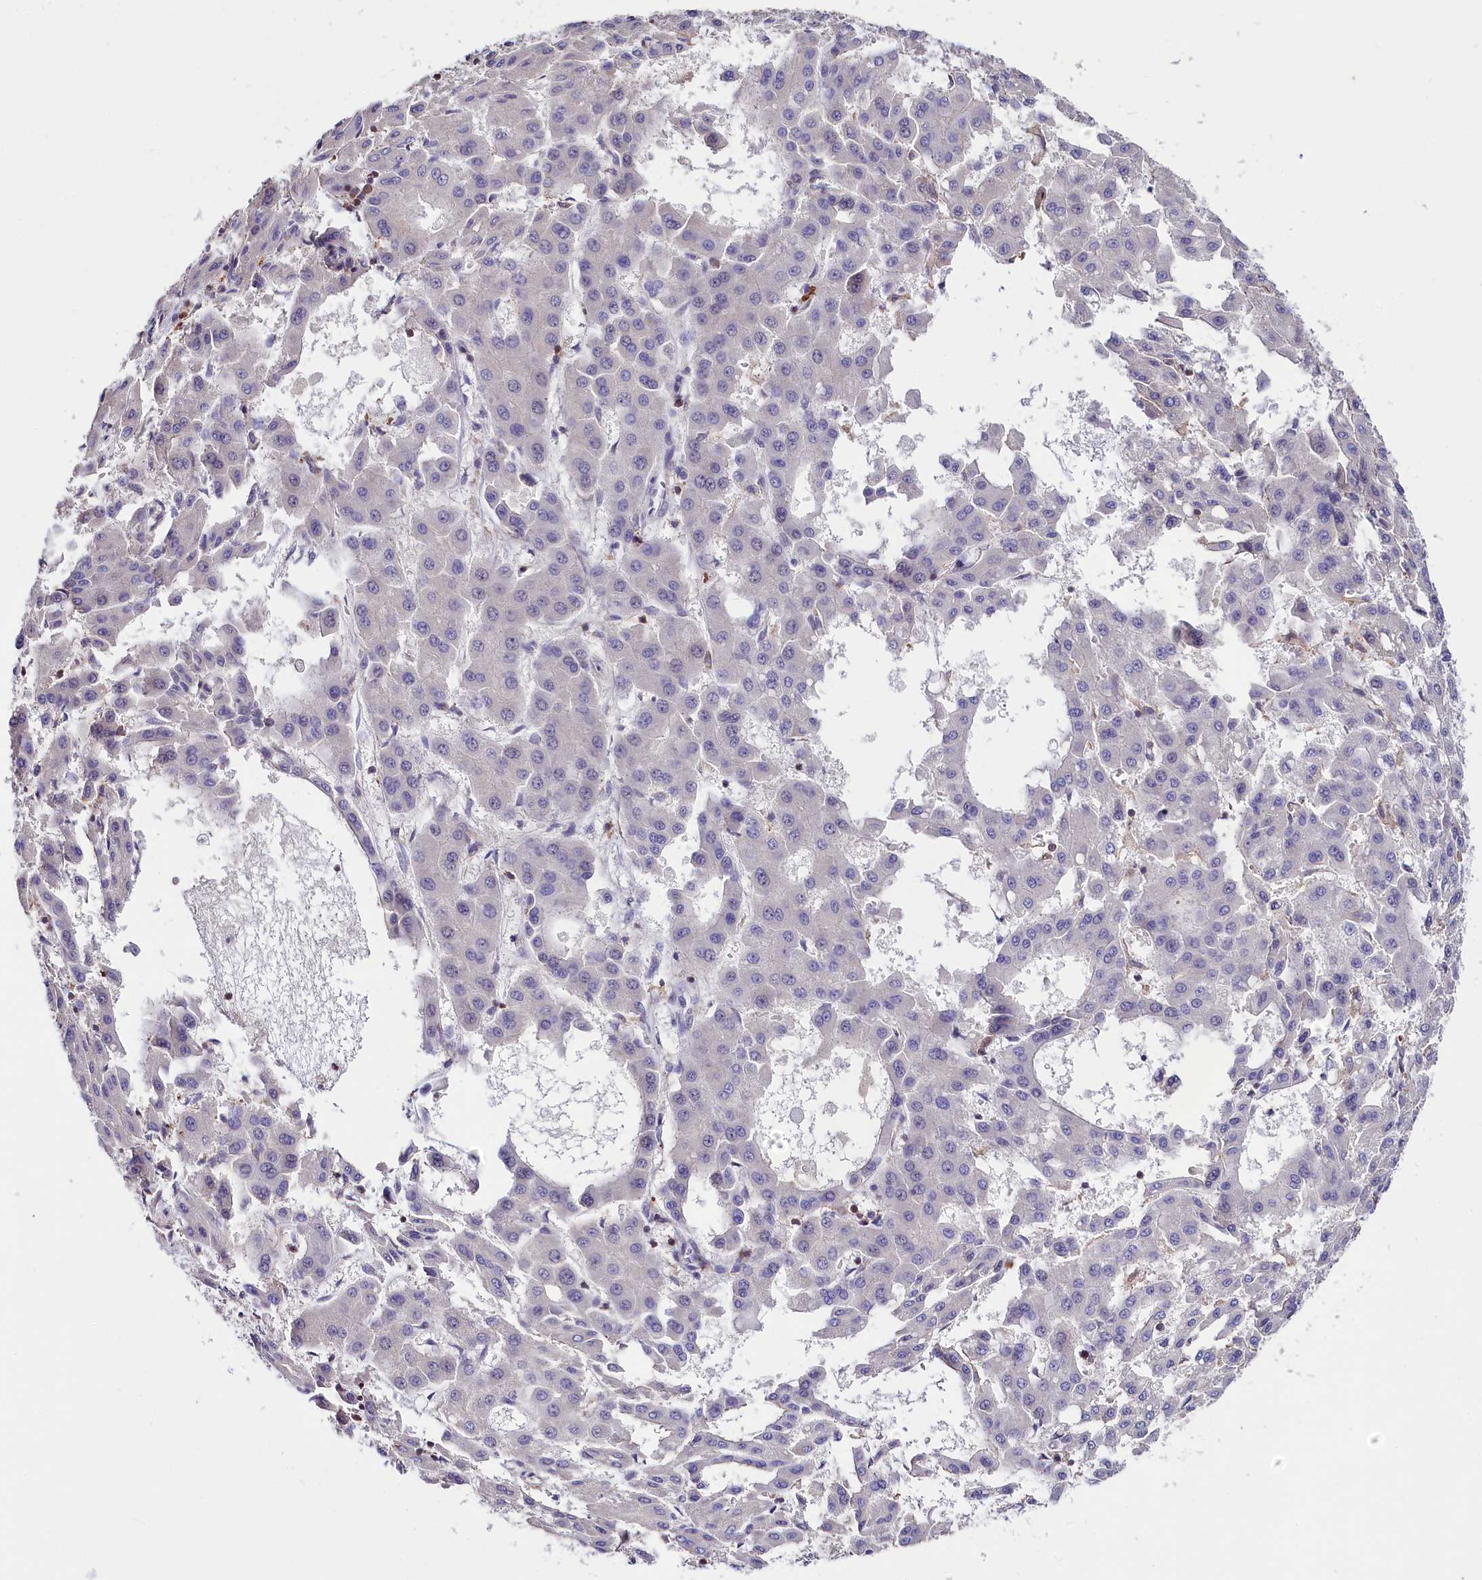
{"staining": {"intensity": "negative", "quantity": "none", "location": "none"}, "tissue": "liver cancer", "cell_type": "Tumor cells", "image_type": "cancer", "snomed": [{"axis": "morphology", "description": "Carcinoma, Hepatocellular, NOS"}, {"axis": "topography", "description": "Liver"}], "caption": "High power microscopy micrograph of an IHC histopathology image of liver hepatocellular carcinoma, revealing no significant staining in tumor cells. Nuclei are stained in blue.", "gene": "RPUSD3", "patient": {"sex": "male", "age": 47}}